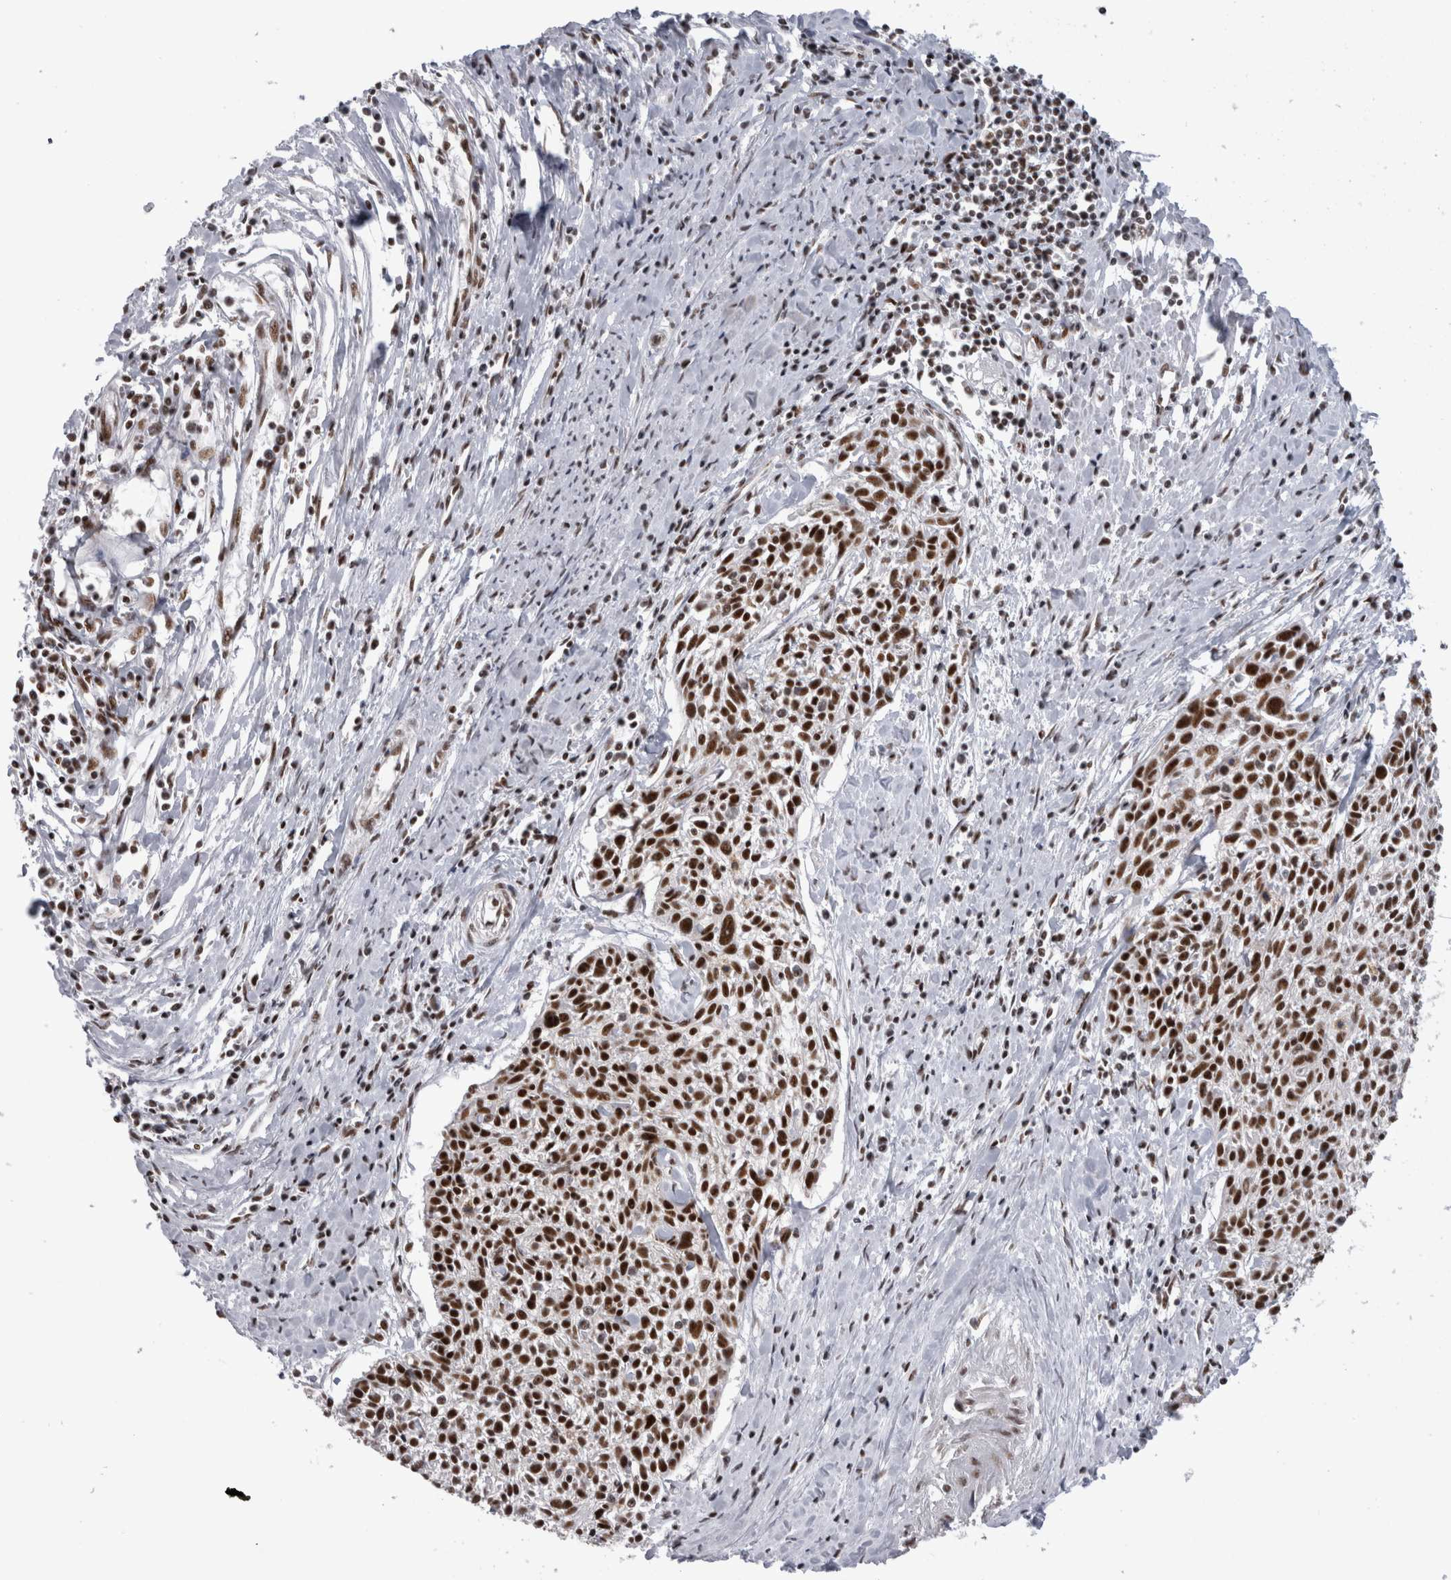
{"staining": {"intensity": "strong", "quantity": ">75%", "location": "nuclear"}, "tissue": "cervical cancer", "cell_type": "Tumor cells", "image_type": "cancer", "snomed": [{"axis": "morphology", "description": "Squamous cell carcinoma, NOS"}, {"axis": "topography", "description": "Cervix"}], "caption": "Strong nuclear protein expression is present in approximately >75% of tumor cells in cervical squamous cell carcinoma.", "gene": "CDK11A", "patient": {"sex": "female", "age": 51}}